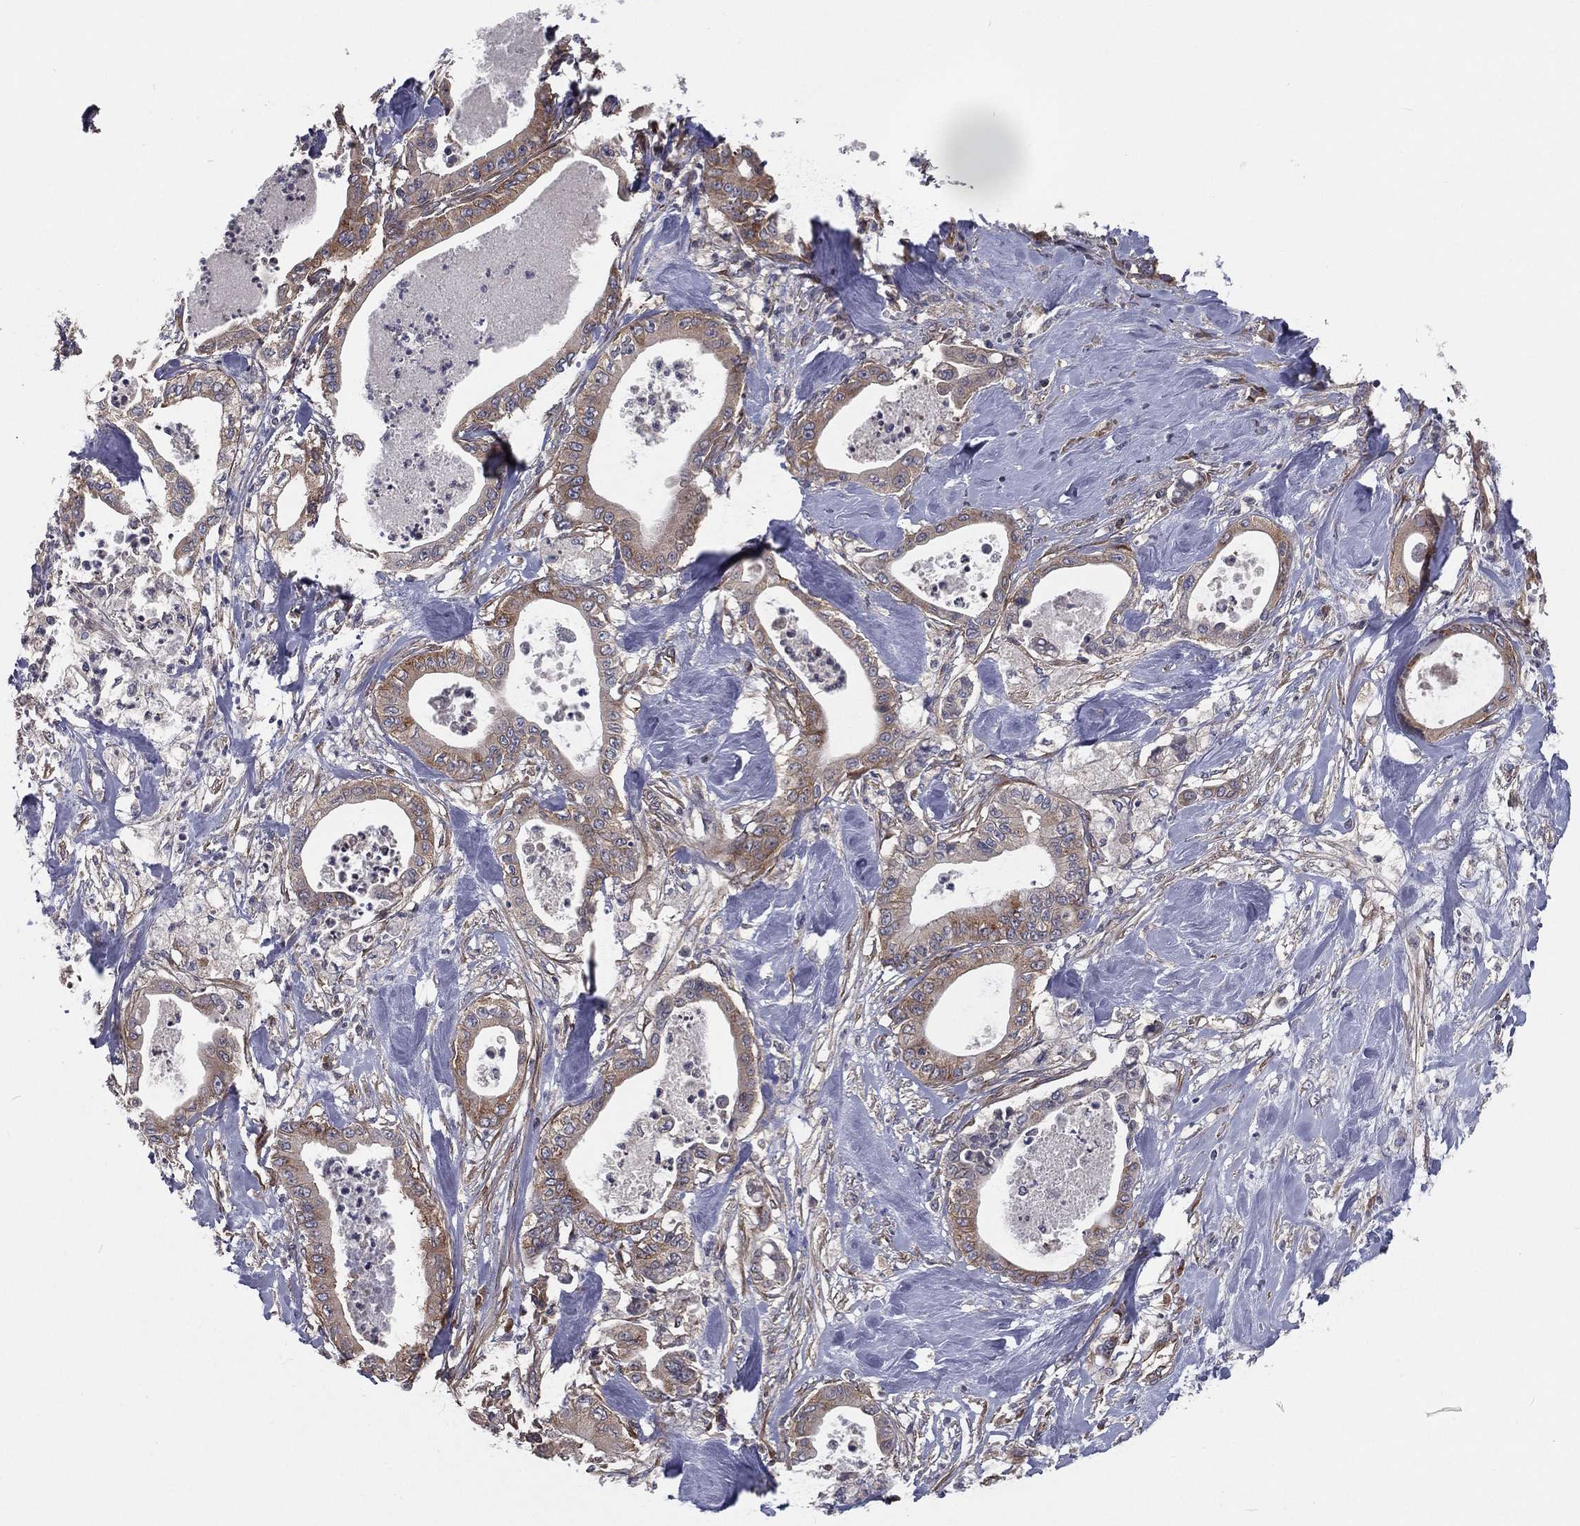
{"staining": {"intensity": "moderate", "quantity": "25%-75%", "location": "cytoplasmic/membranous"}, "tissue": "pancreatic cancer", "cell_type": "Tumor cells", "image_type": "cancer", "snomed": [{"axis": "morphology", "description": "Adenocarcinoma, NOS"}, {"axis": "topography", "description": "Pancreas"}], "caption": "Protein expression analysis of human pancreatic cancer reveals moderate cytoplasmic/membranous staining in about 25%-75% of tumor cells. The protein of interest is shown in brown color, while the nuclei are stained blue.", "gene": "EIF2B5", "patient": {"sex": "male", "age": 71}}